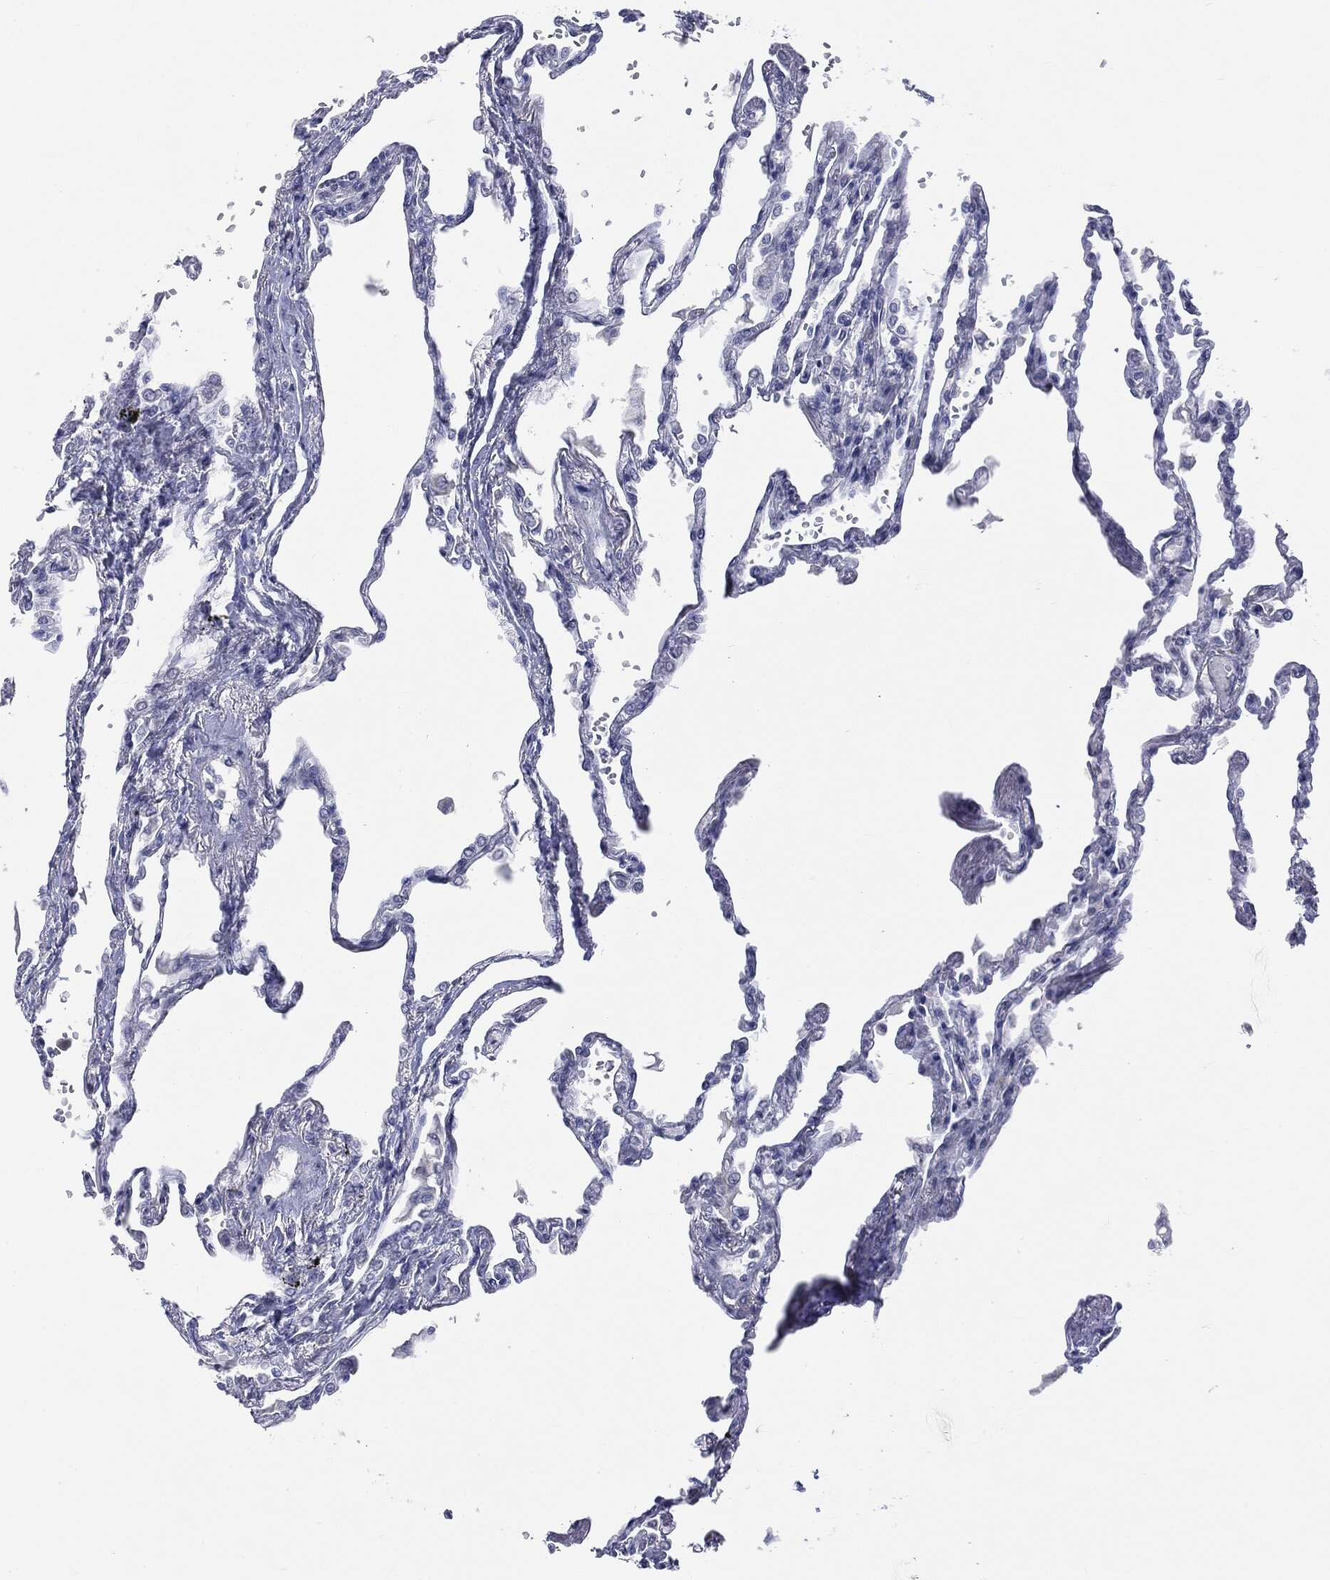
{"staining": {"intensity": "negative", "quantity": "none", "location": "none"}, "tissue": "lung", "cell_type": "Alveolar cells", "image_type": "normal", "snomed": [{"axis": "morphology", "description": "Normal tissue, NOS"}, {"axis": "topography", "description": "Lung"}], "caption": "Micrograph shows no significant protein expression in alveolar cells of unremarkable lung.", "gene": "TSHB", "patient": {"sex": "male", "age": 78}}